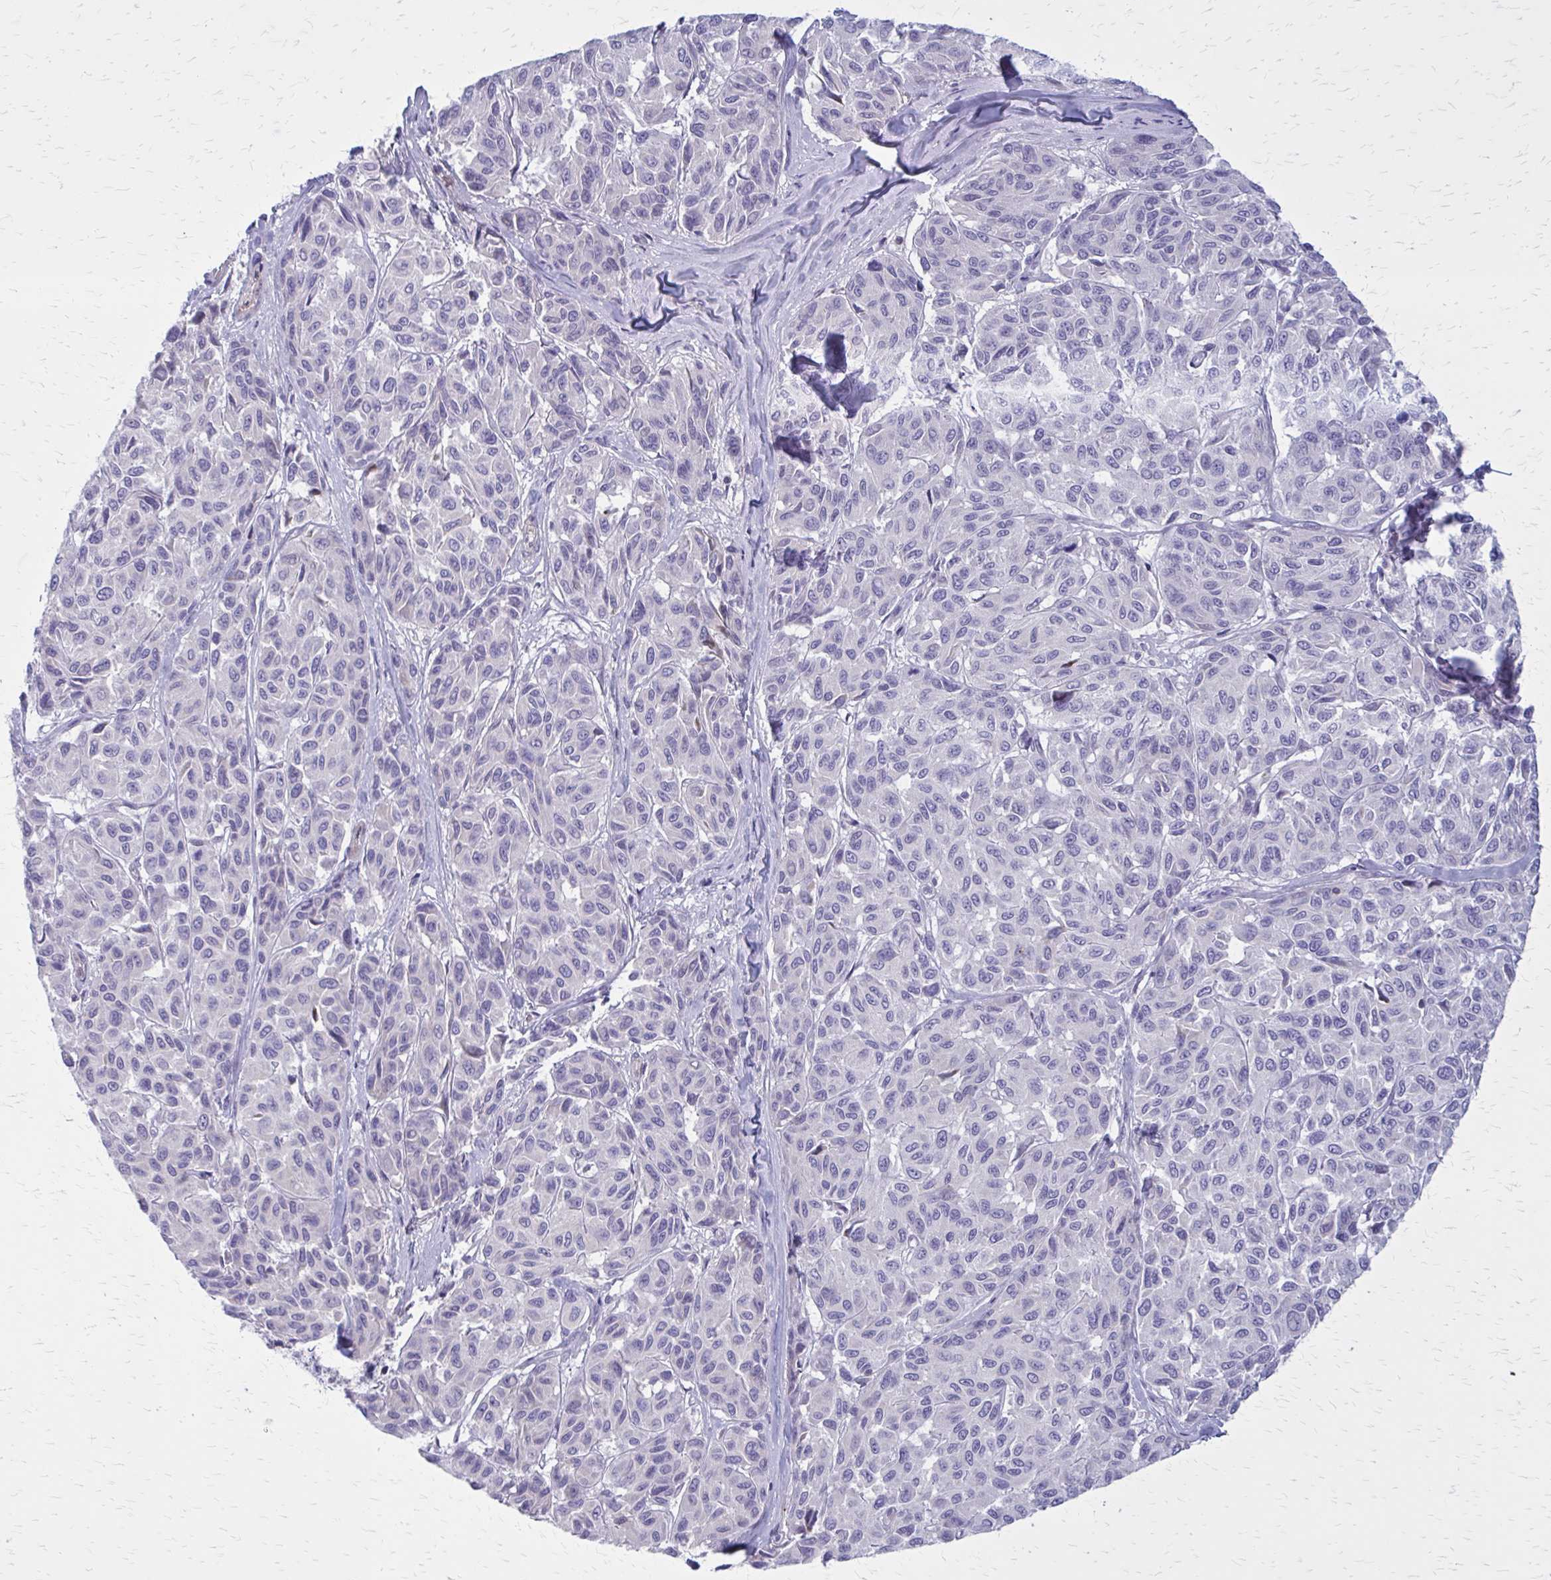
{"staining": {"intensity": "negative", "quantity": "none", "location": "none"}, "tissue": "melanoma", "cell_type": "Tumor cells", "image_type": "cancer", "snomed": [{"axis": "morphology", "description": "Malignant melanoma, NOS"}, {"axis": "topography", "description": "Skin"}], "caption": "This is an immunohistochemistry (IHC) histopathology image of human malignant melanoma. There is no staining in tumor cells.", "gene": "PITPNM1", "patient": {"sex": "female", "age": 66}}